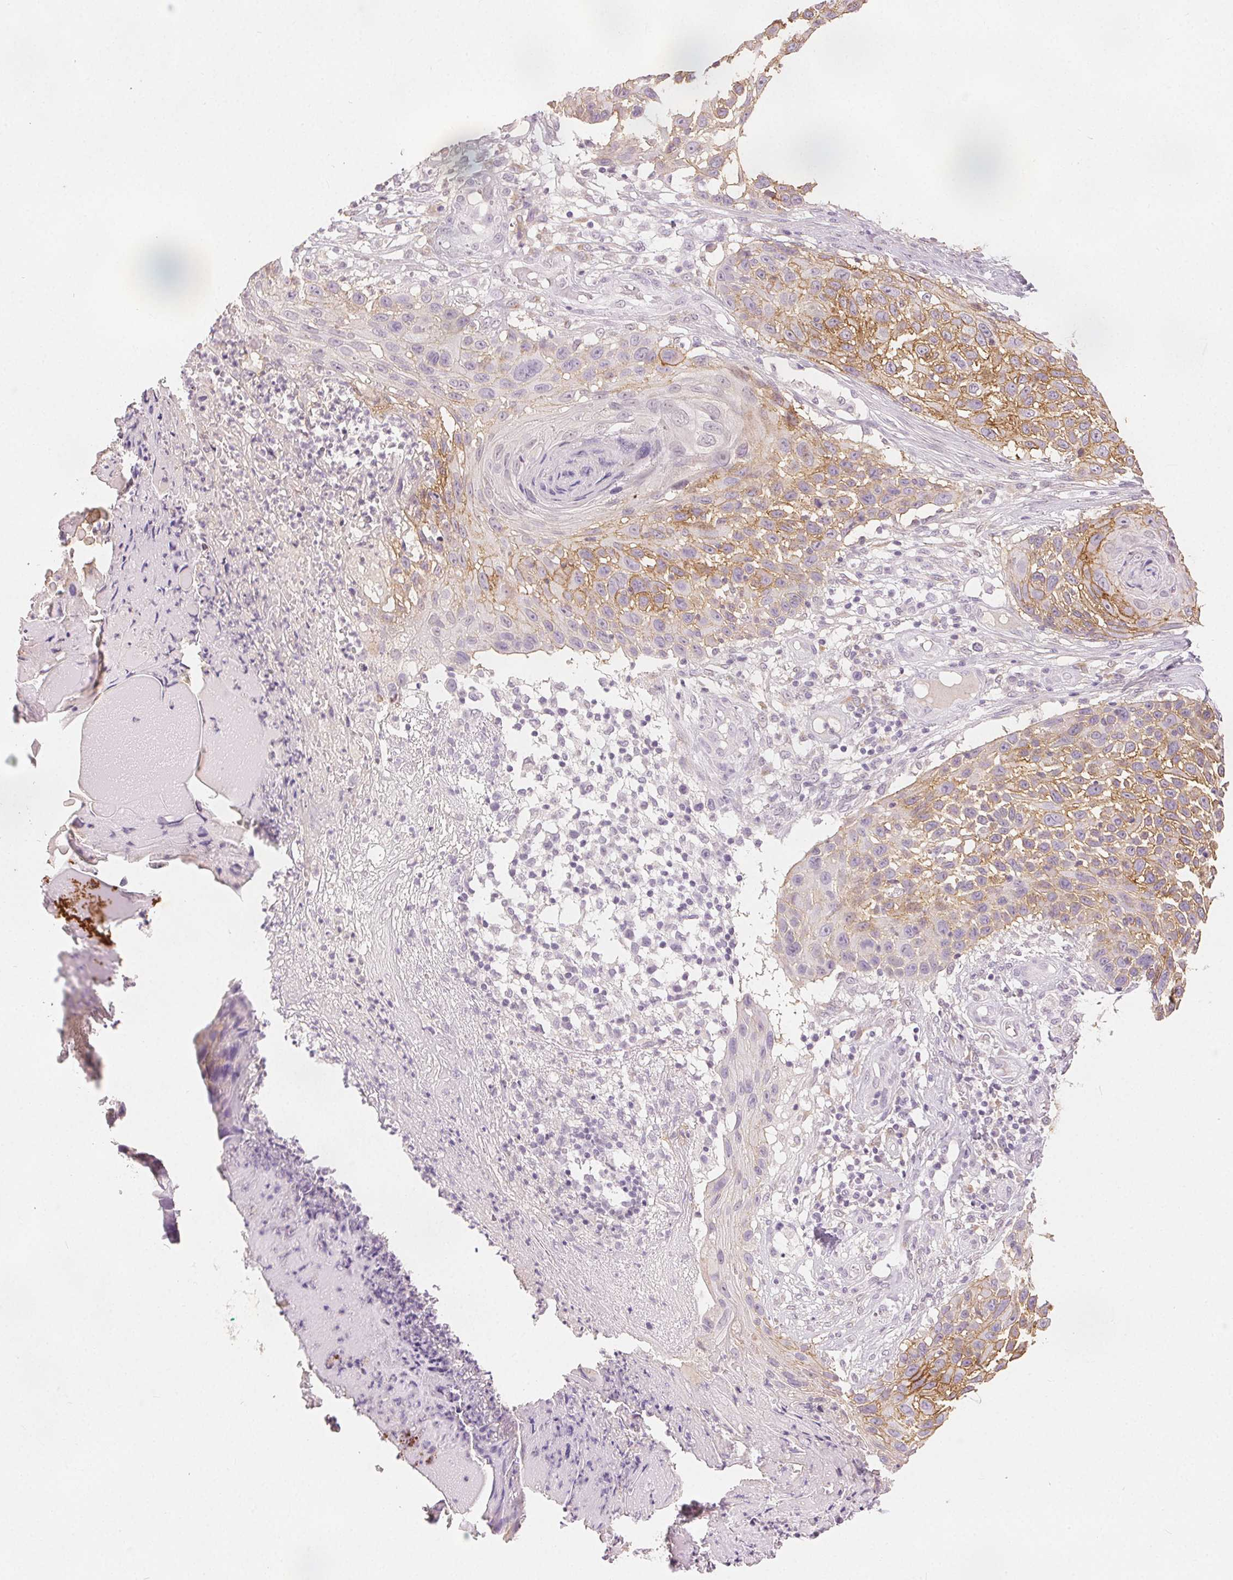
{"staining": {"intensity": "moderate", "quantity": "25%-75%", "location": "cytoplasmic/membranous"}, "tissue": "skin cancer", "cell_type": "Tumor cells", "image_type": "cancer", "snomed": [{"axis": "morphology", "description": "Squamous cell carcinoma, NOS"}, {"axis": "topography", "description": "Skin"}], "caption": "About 25%-75% of tumor cells in human skin cancer show moderate cytoplasmic/membranous protein positivity as visualized by brown immunohistochemical staining.", "gene": "CA12", "patient": {"sex": "male", "age": 92}}